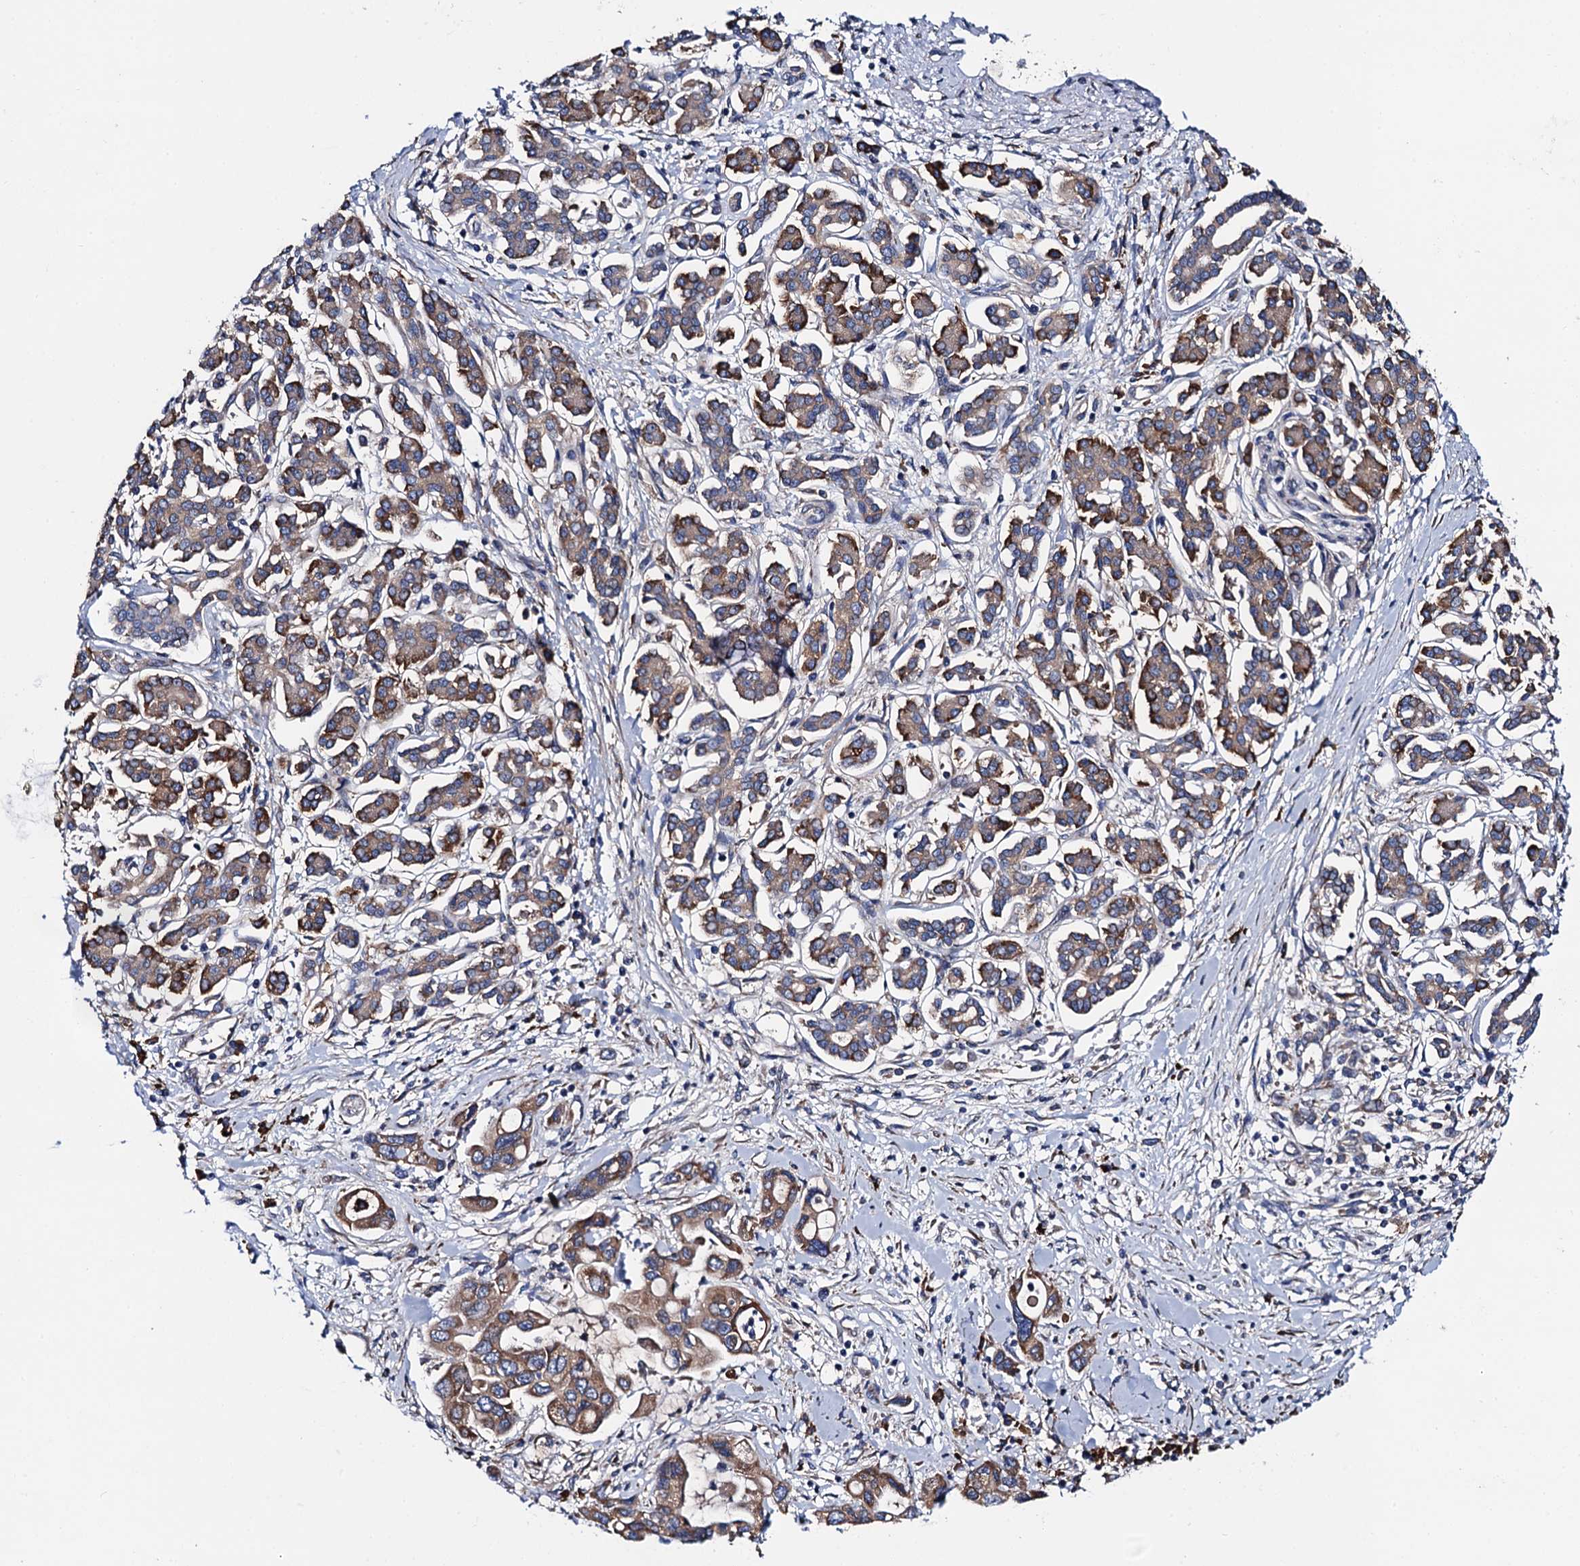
{"staining": {"intensity": "moderate", "quantity": ">75%", "location": "cytoplasmic/membranous"}, "tissue": "pancreatic cancer", "cell_type": "Tumor cells", "image_type": "cancer", "snomed": [{"axis": "morphology", "description": "Adenocarcinoma, NOS"}, {"axis": "topography", "description": "Pancreas"}], "caption": "Pancreatic adenocarcinoma stained for a protein demonstrates moderate cytoplasmic/membranous positivity in tumor cells.", "gene": "PGLS", "patient": {"sex": "female", "age": 50}}